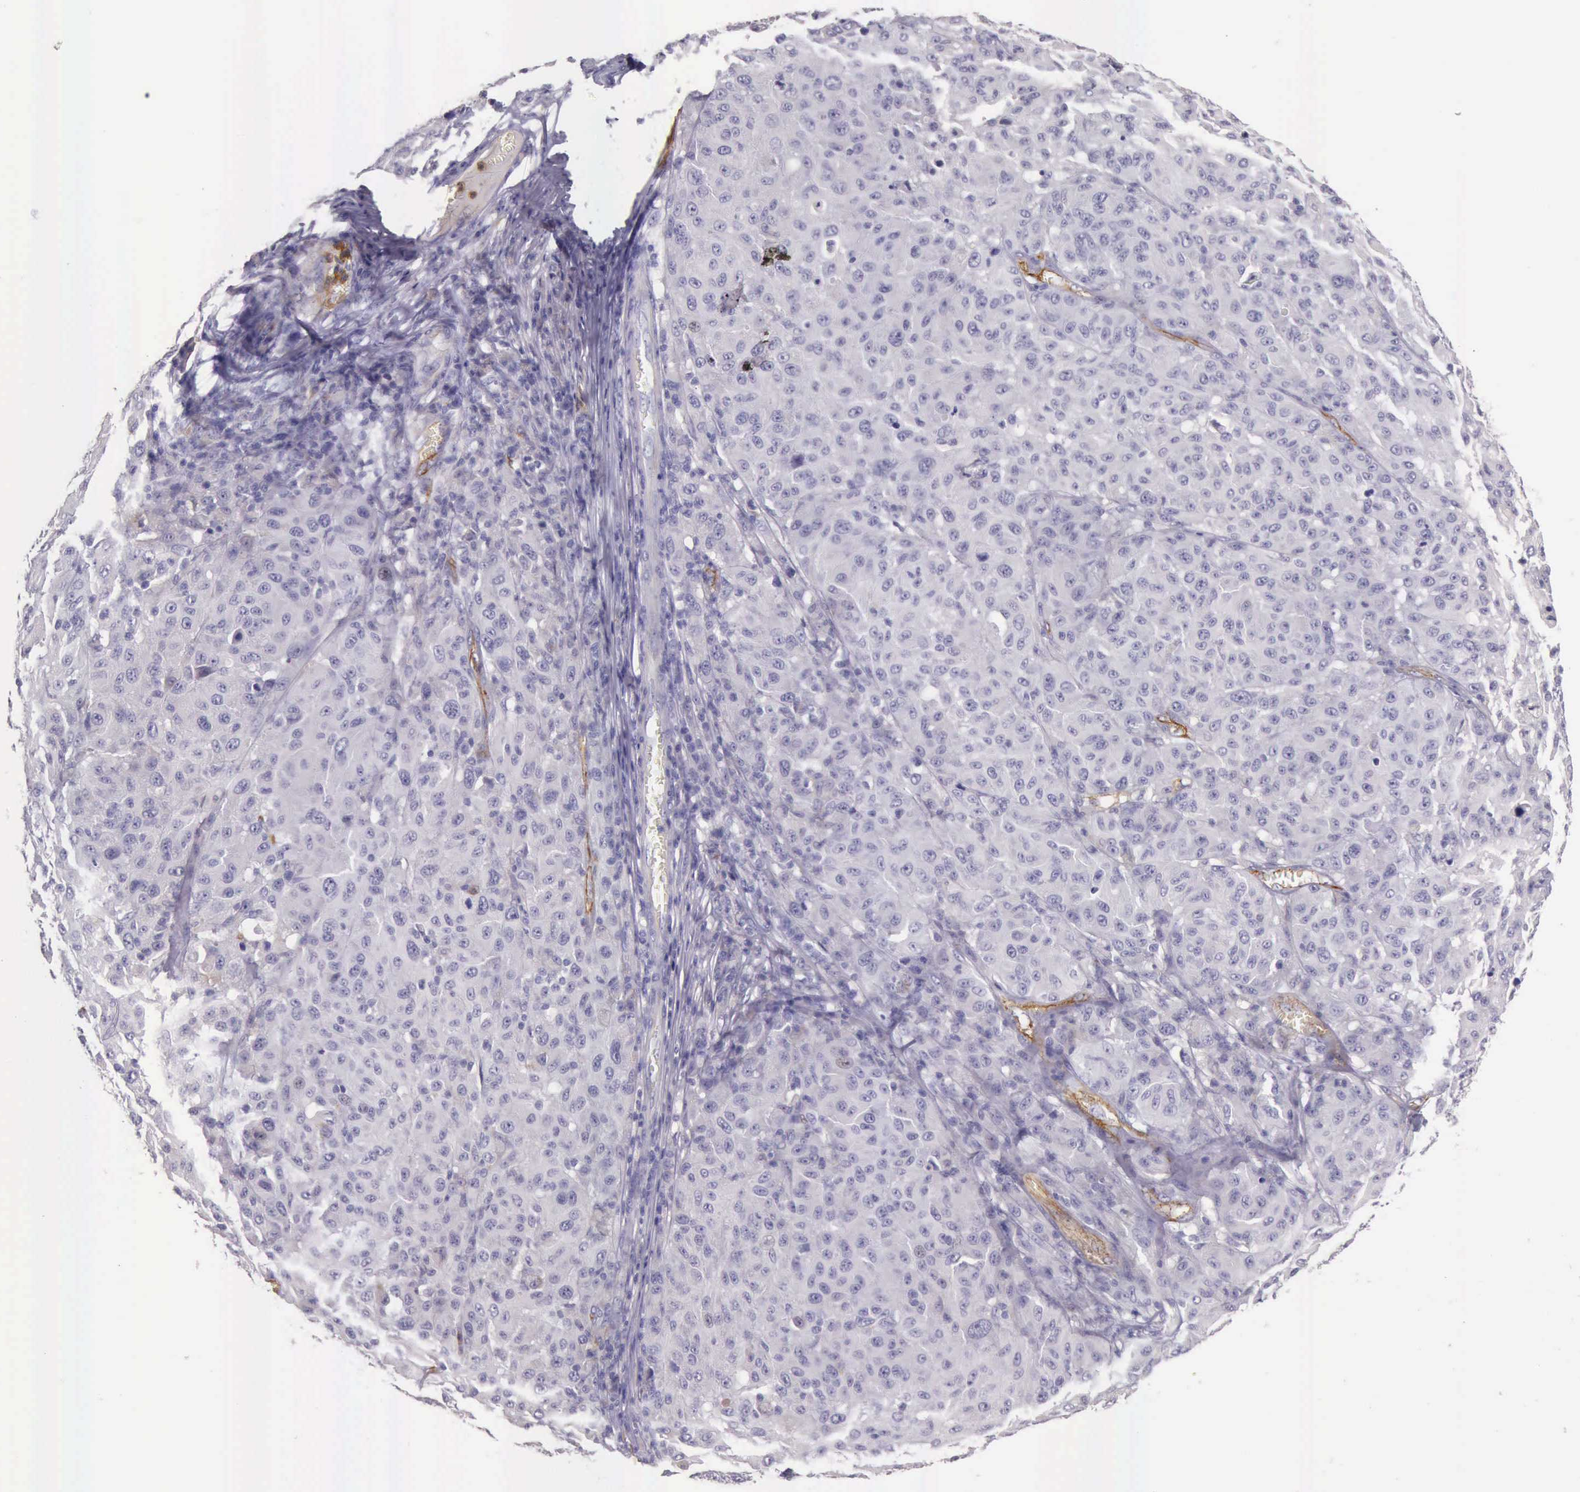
{"staining": {"intensity": "negative", "quantity": "none", "location": "none"}, "tissue": "melanoma", "cell_type": "Tumor cells", "image_type": "cancer", "snomed": [{"axis": "morphology", "description": "Malignant melanoma, NOS"}, {"axis": "topography", "description": "Skin"}], "caption": "The IHC micrograph has no significant positivity in tumor cells of malignant melanoma tissue.", "gene": "TCEANC", "patient": {"sex": "female", "age": 77}}